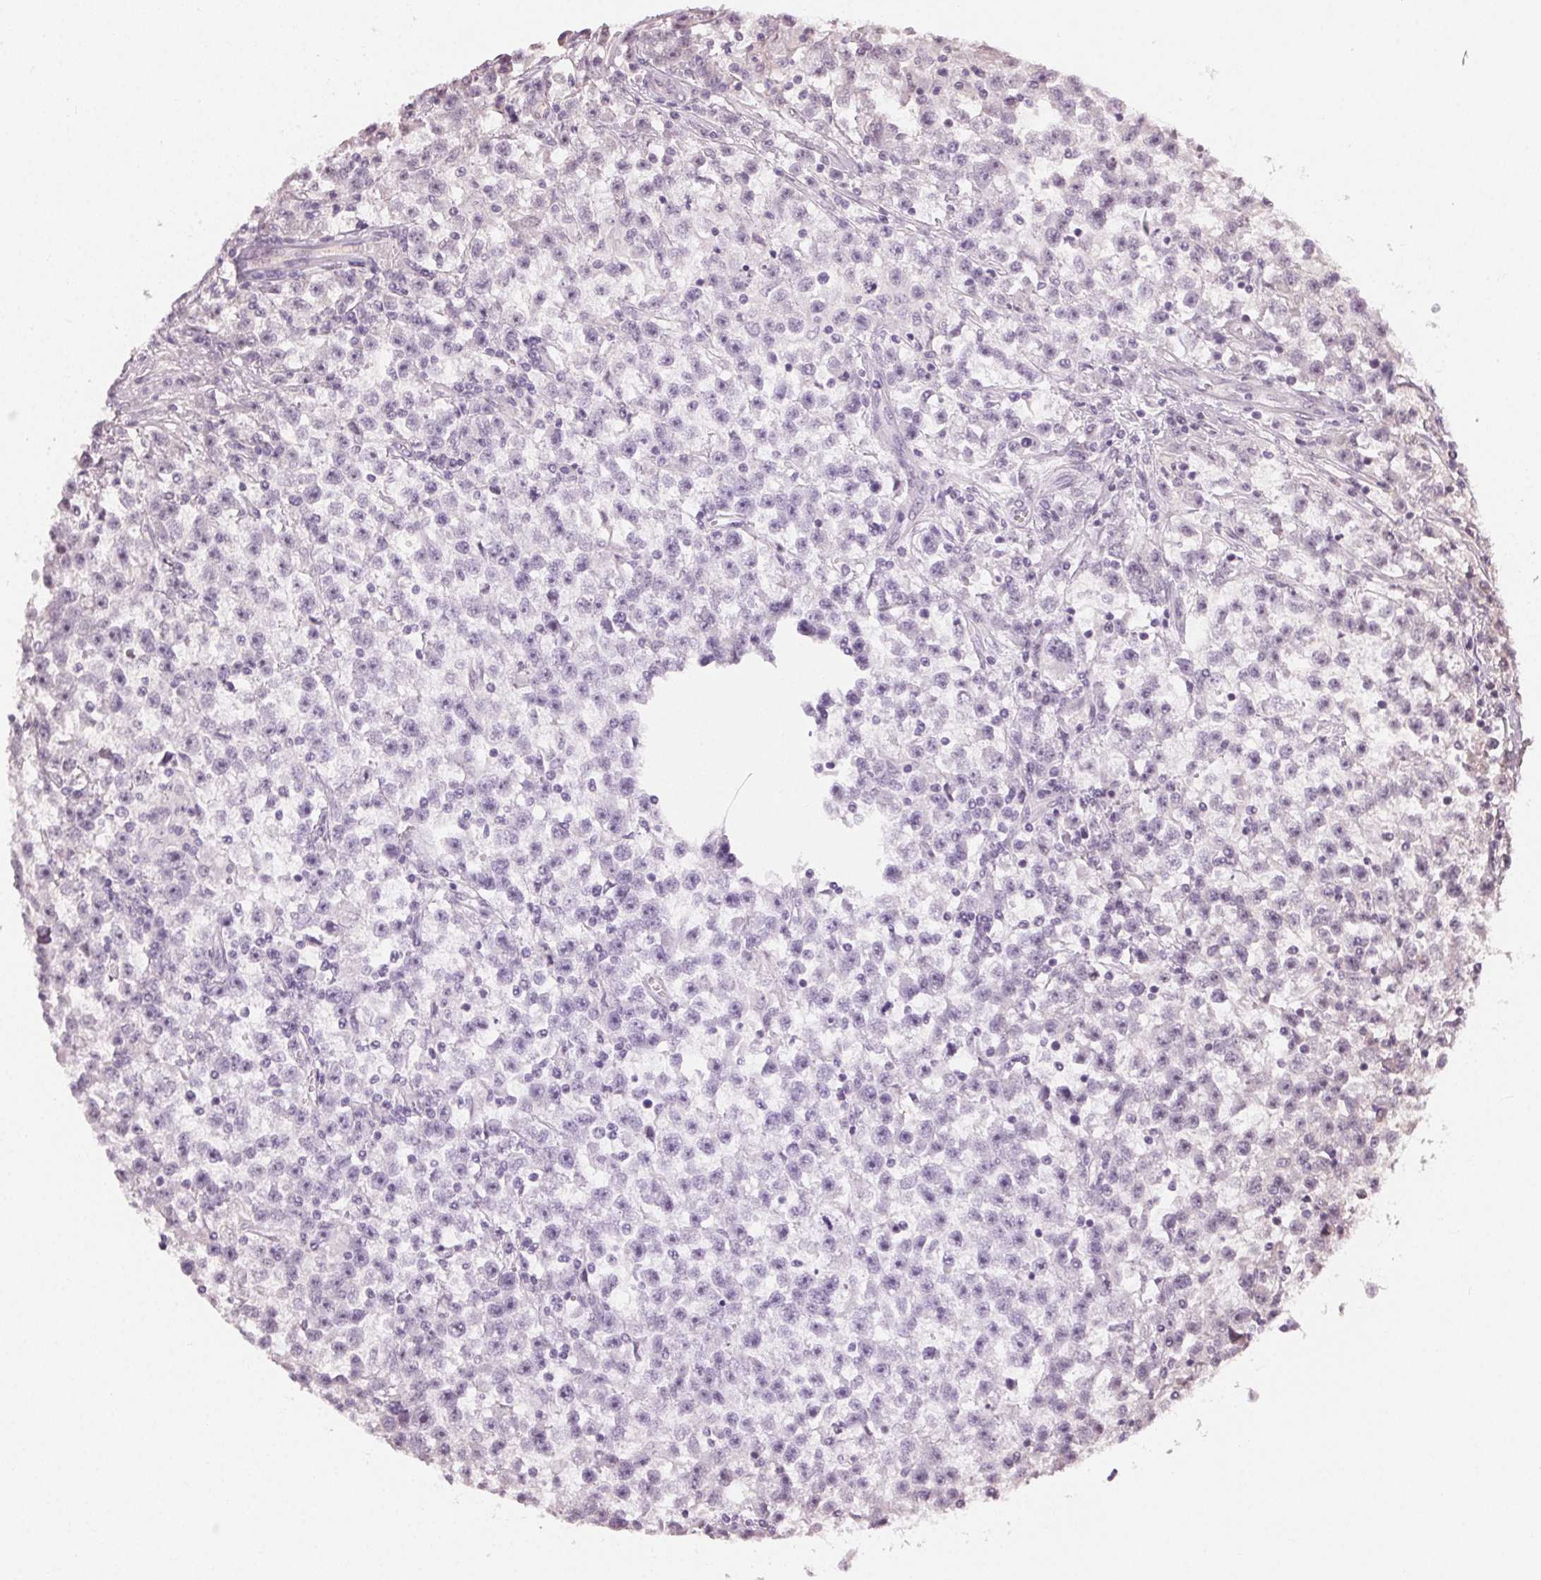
{"staining": {"intensity": "negative", "quantity": "none", "location": "none"}, "tissue": "testis cancer", "cell_type": "Tumor cells", "image_type": "cancer", "snomed": [{"axis": "morphology", "description": "Seminoma, NOS"}, {"axis": "topography", "description": "Testis"}], "caption": "Protein analysis of testis cancer reveals no significant positivity in tumor cells.", "gene": "TUB", "patient": {"sex": "male", "age": 31}}